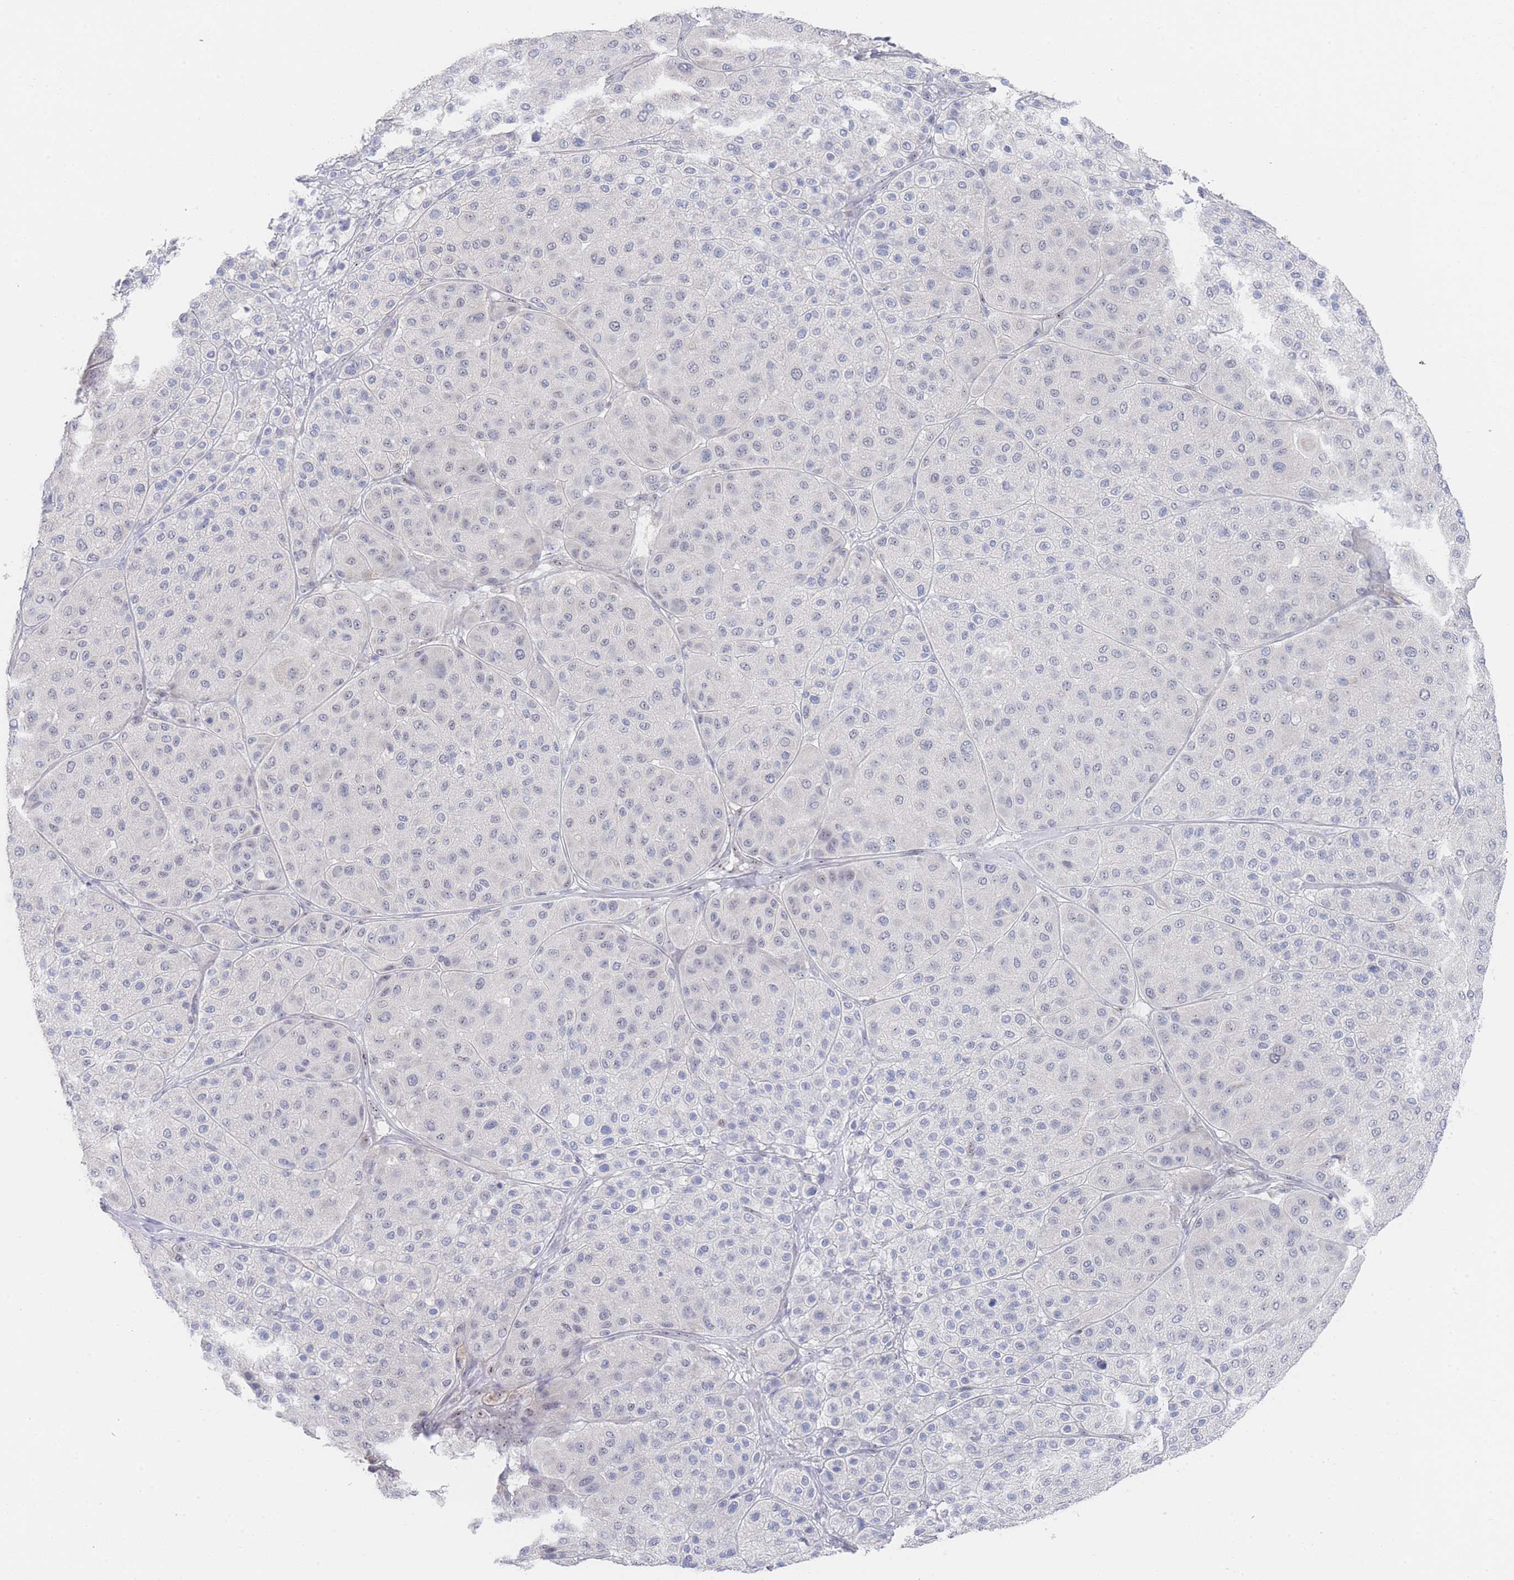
{"staining": {"intensity": "negative", "quantity": "none", "location": "none"}, "tissue": "melanoma", "cell_type": "Tumor cells", "image_type": "cancer", "snomed": [{"axis": "morphology", "description": "Malignant melanoma, Metastatic site"}, {"axis": "topography", "description": "Smooth muscle"}], "caption": "This is a histopathology image of IHC staining of malignant melanoma (metastatic site), which shows no expression in tumor cells.", "gene": "ZNF142", "patient": {"sex": "male", "age": 41}}